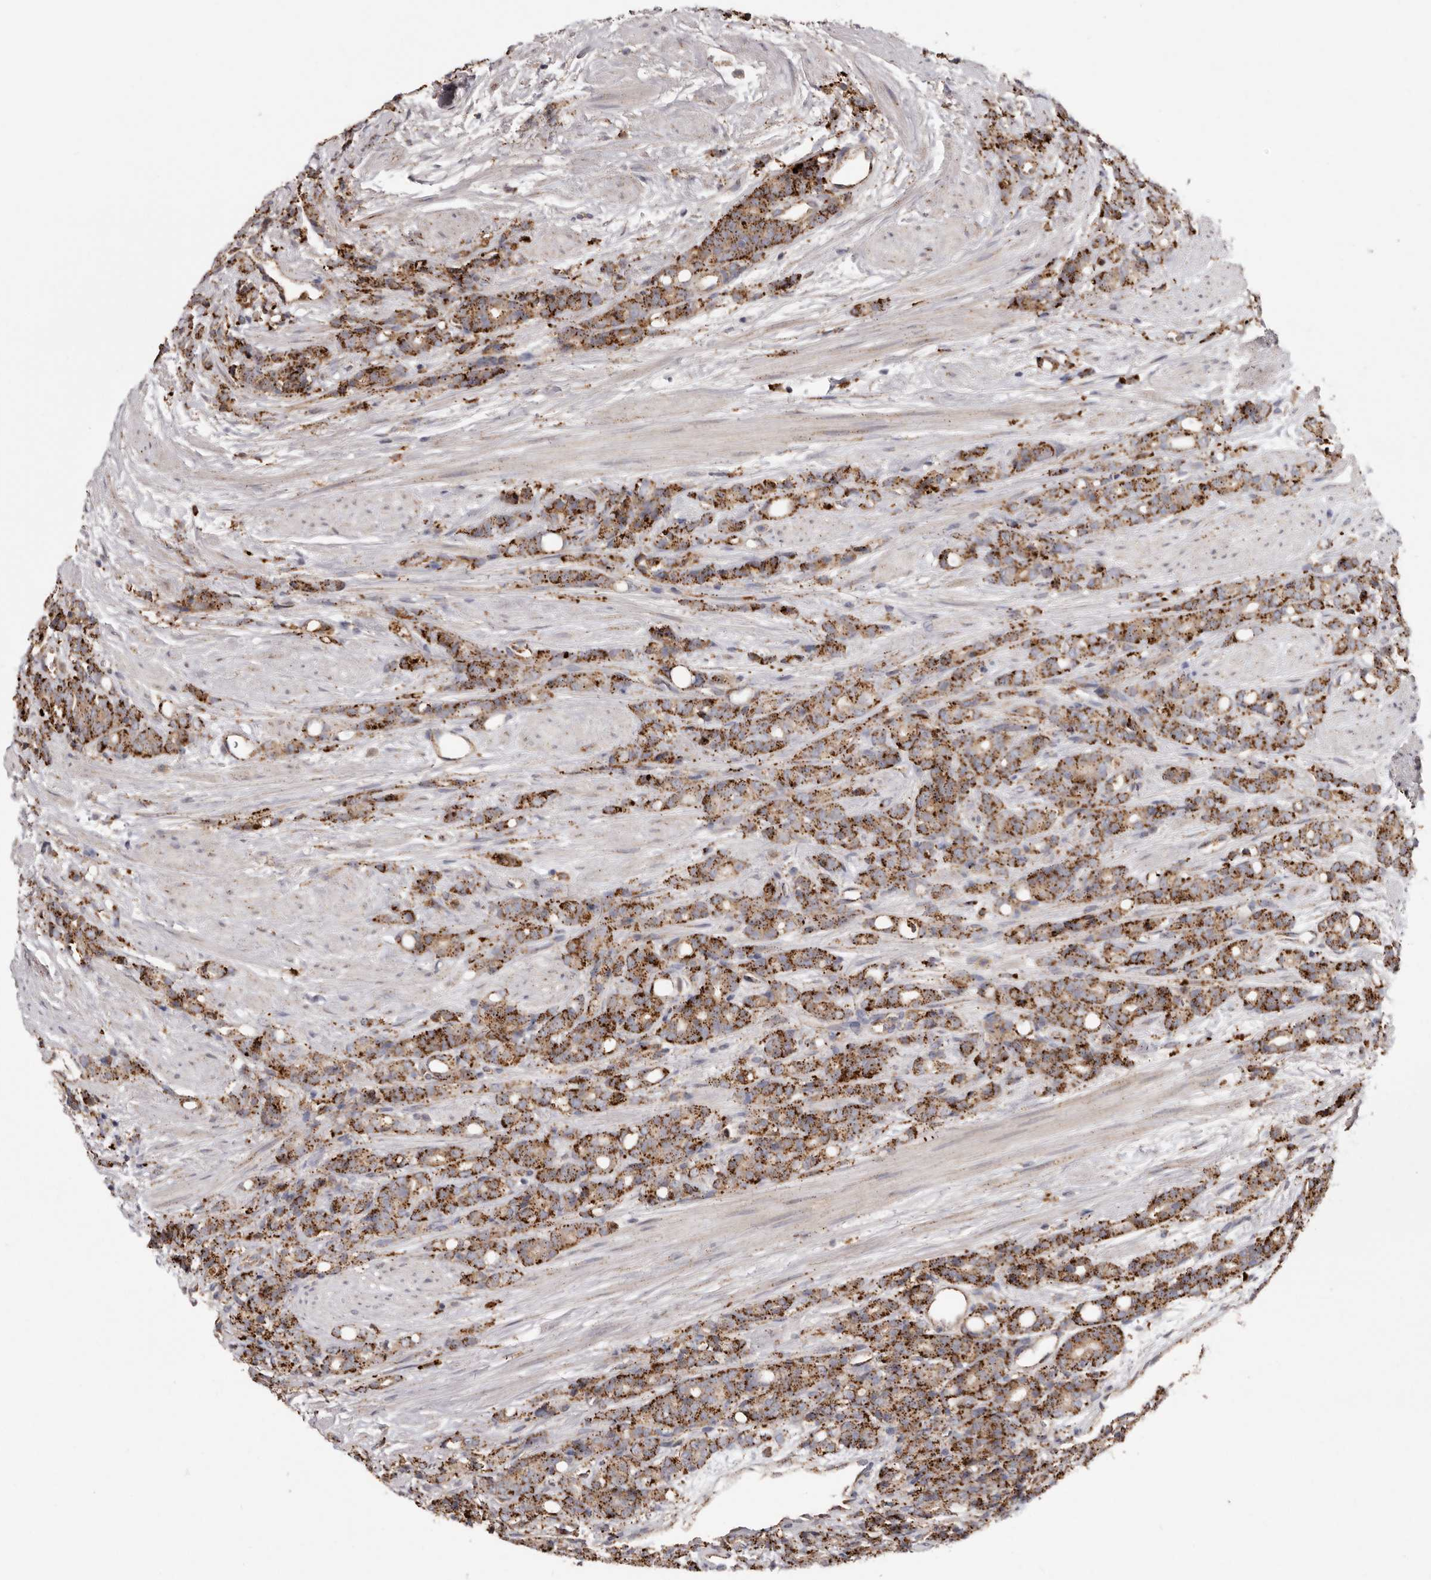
{"staining": {"intensity": "strong", "quantity": ">75%", "location": "cytoplasmic/membranous"}, "tissue": "prostate cancer", "cell_type": "Tumor cells", "image_type": "cancer", "snomed": [{"axis": "morphology", "description": "Adenocarcinoma, High grade"}, {"axis": "topography", "description": "Prostate"}], "caption": "The image shows staining of prostate cancer, revealing strong cytoplasmic/membranous protein staining (brown color) within tumor cells.", "gene": "GRN", "patient": {"sex": "male", "age": 62}}